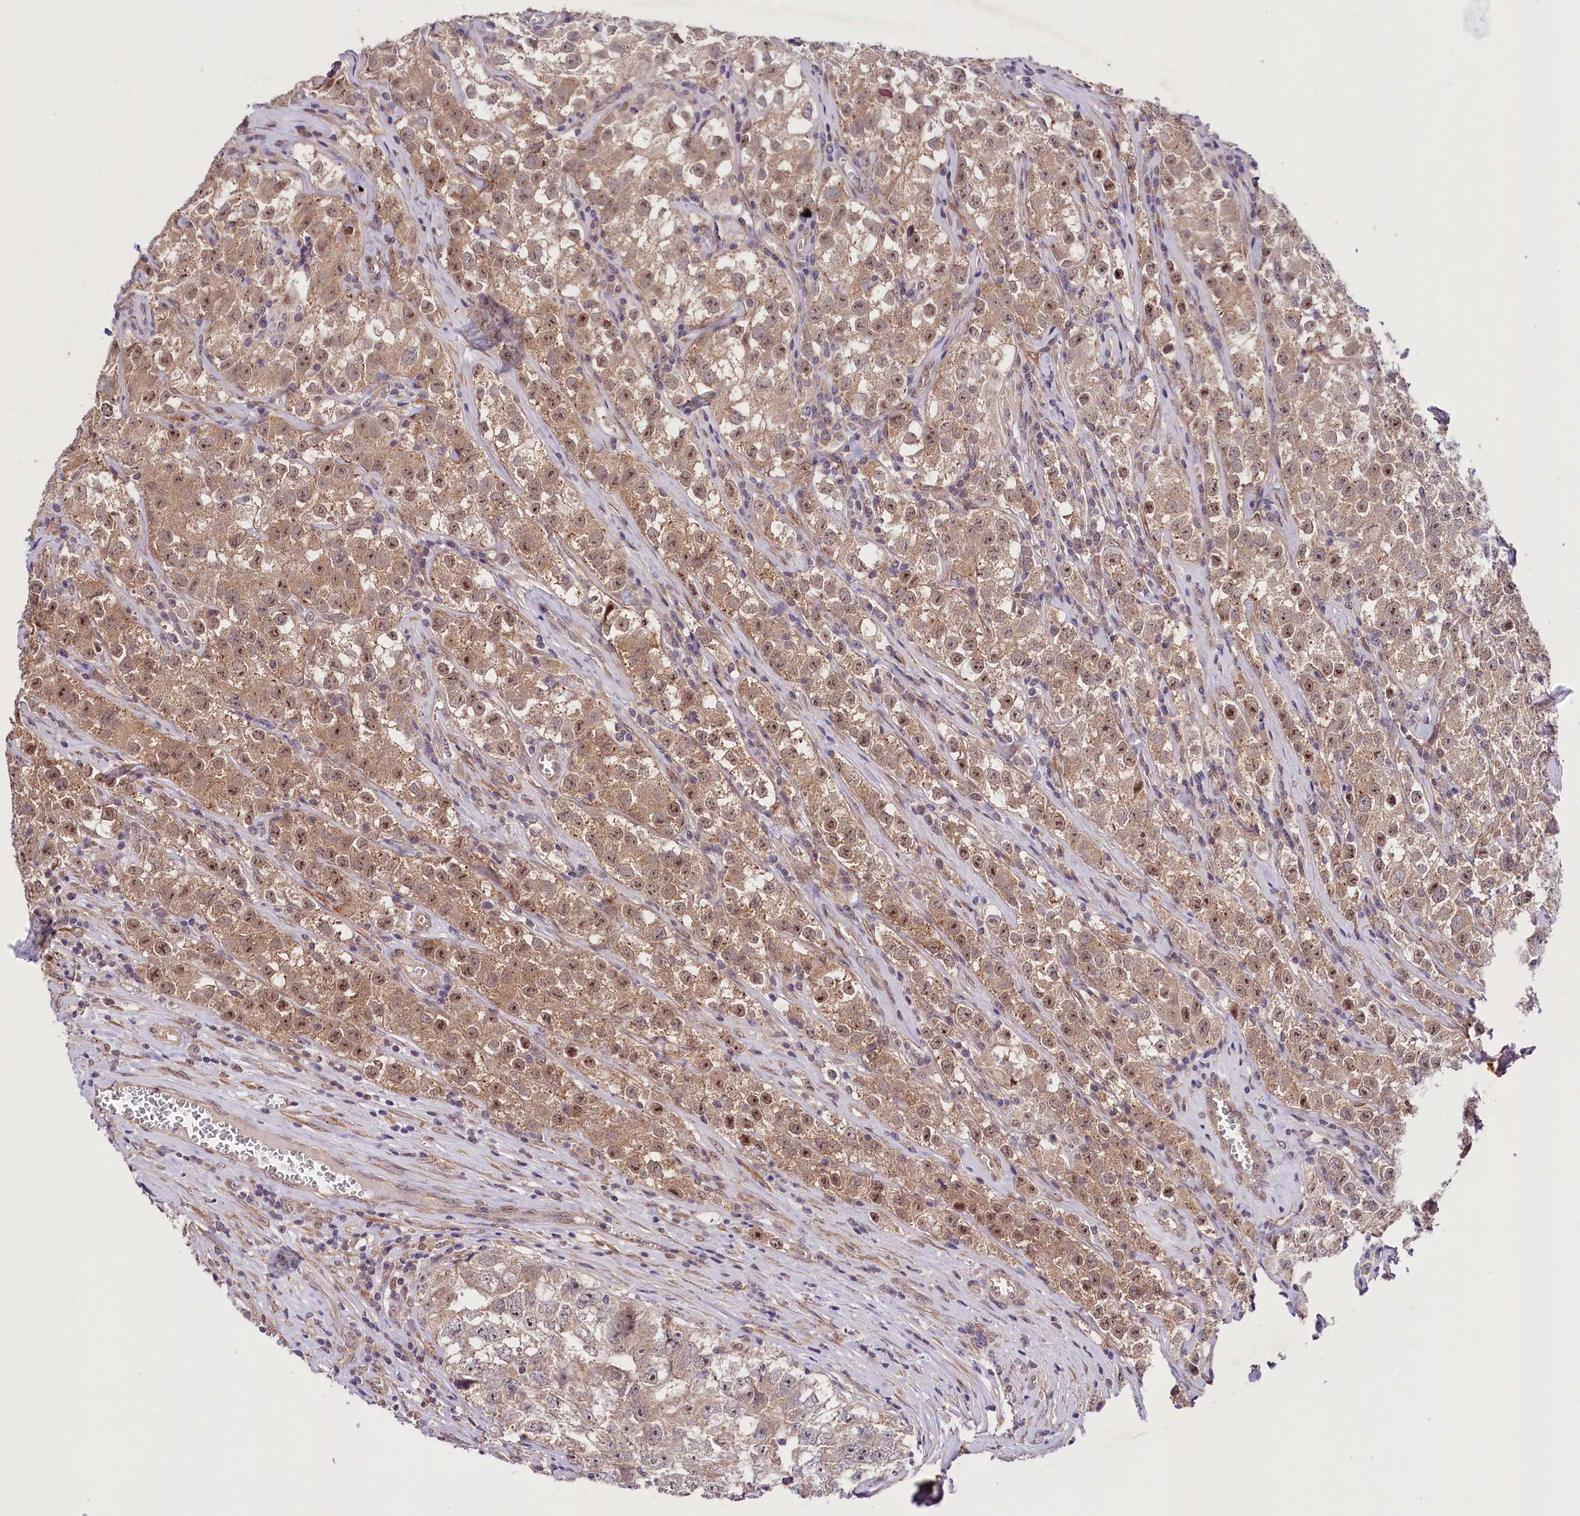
{"staining": {"intensity": "moderate", "quantity": ">75%", "location": "cytoplasmic/membranous,nuclear"}, "tissue": "testis cancer", "cell_type": "Tumor cells", "image_type": "cancer", "snomed": [{"axis": "morphology", "description": "Seminoma, NOS"}, {"axis": "morphology", "description": "Carcinoma, Embryonal, NOS"}, {"axis": "topography", "description": "Testis"}], "caption": "Testis seminoma stained for a protein (brown) shows moderate cytoplasmic/membranous and nuclear positive expression in approximately >75% of tumor cells.", "gene": "PHLDB1", "patient": {"sex": "male", "age": 43}}